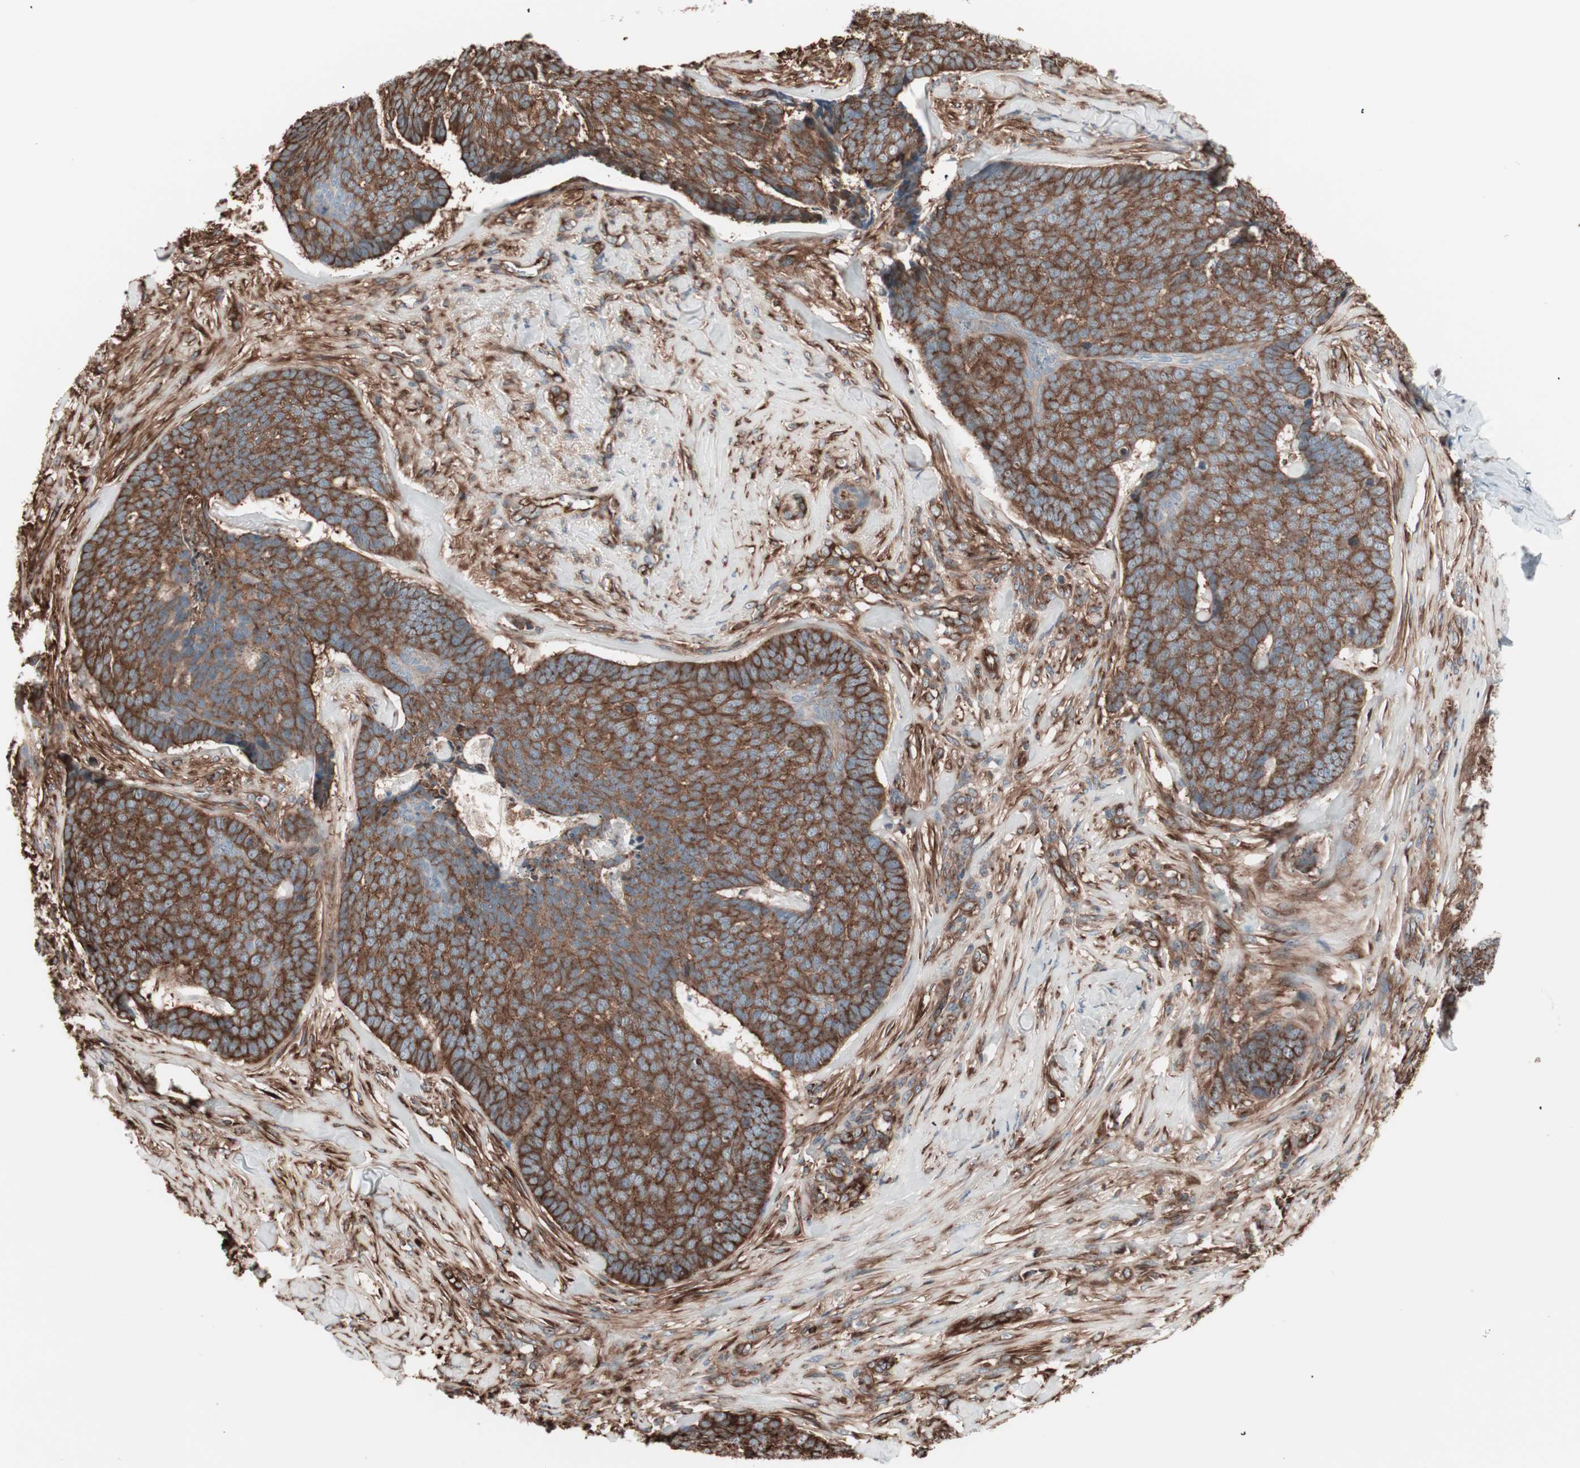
{"staining": {"intensity": "strong", "quantity": ">75%", "location": "cytoplasmic/membranous"}, "tissue": "skin cancer", "cell_type": "Tumor cells", "image_type": "cancer", "snomed": [{"axis": "morphology", "description": "Basal cell carcinoma"}, {"axis": "topography", "description": "Skin"}], "caption": "DAB immunohistochemical staining of basal cell carcinoma (skin) shows strong cytoplasmic/membranous protein expression in approximately >75% of tumor cells.", "gene": "TCP11L1", "patient": {"sex": "male", "age": 84}}